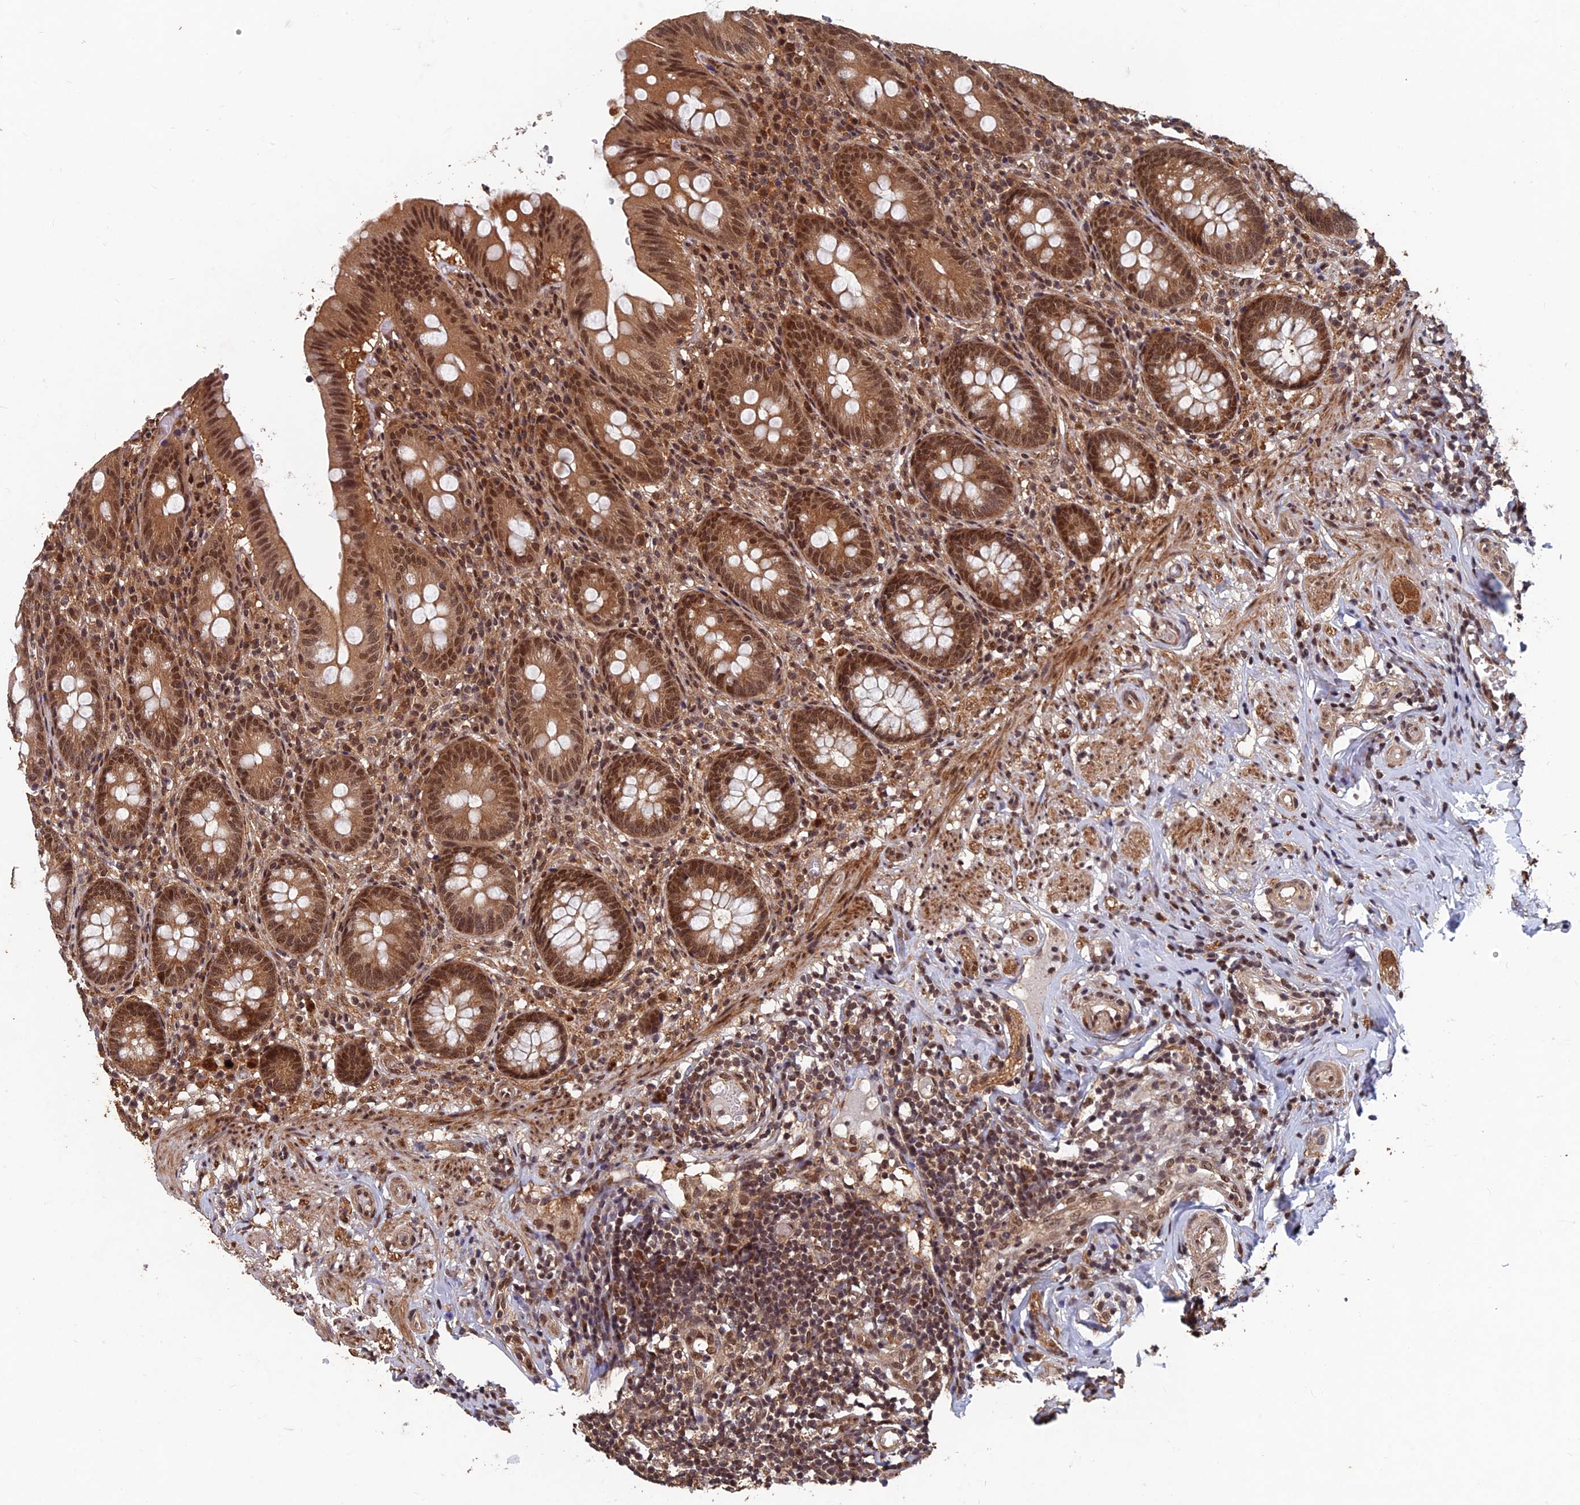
{"staining": {"intensity": "strong", "quantity": ">75%", "location": "cytoplasmic/membranous,nuclear"}, "tissue": "appendix", "cell_type": "Glandular cells", "image_type": "normal", "snomed": [{"axis": "morphology", "description": "Normal tissue, NOS"}, {"axis": "topography", "description": "Appendix"}], "caption": "Brown immunohistochemical staining in unremarkable appendix exhibits strong cytoplasmic/membranous,nuclear positivity in about >75% of glandular cells.", "gene": "FAM53C", "patient": {"sex": "male", "age": 55}}